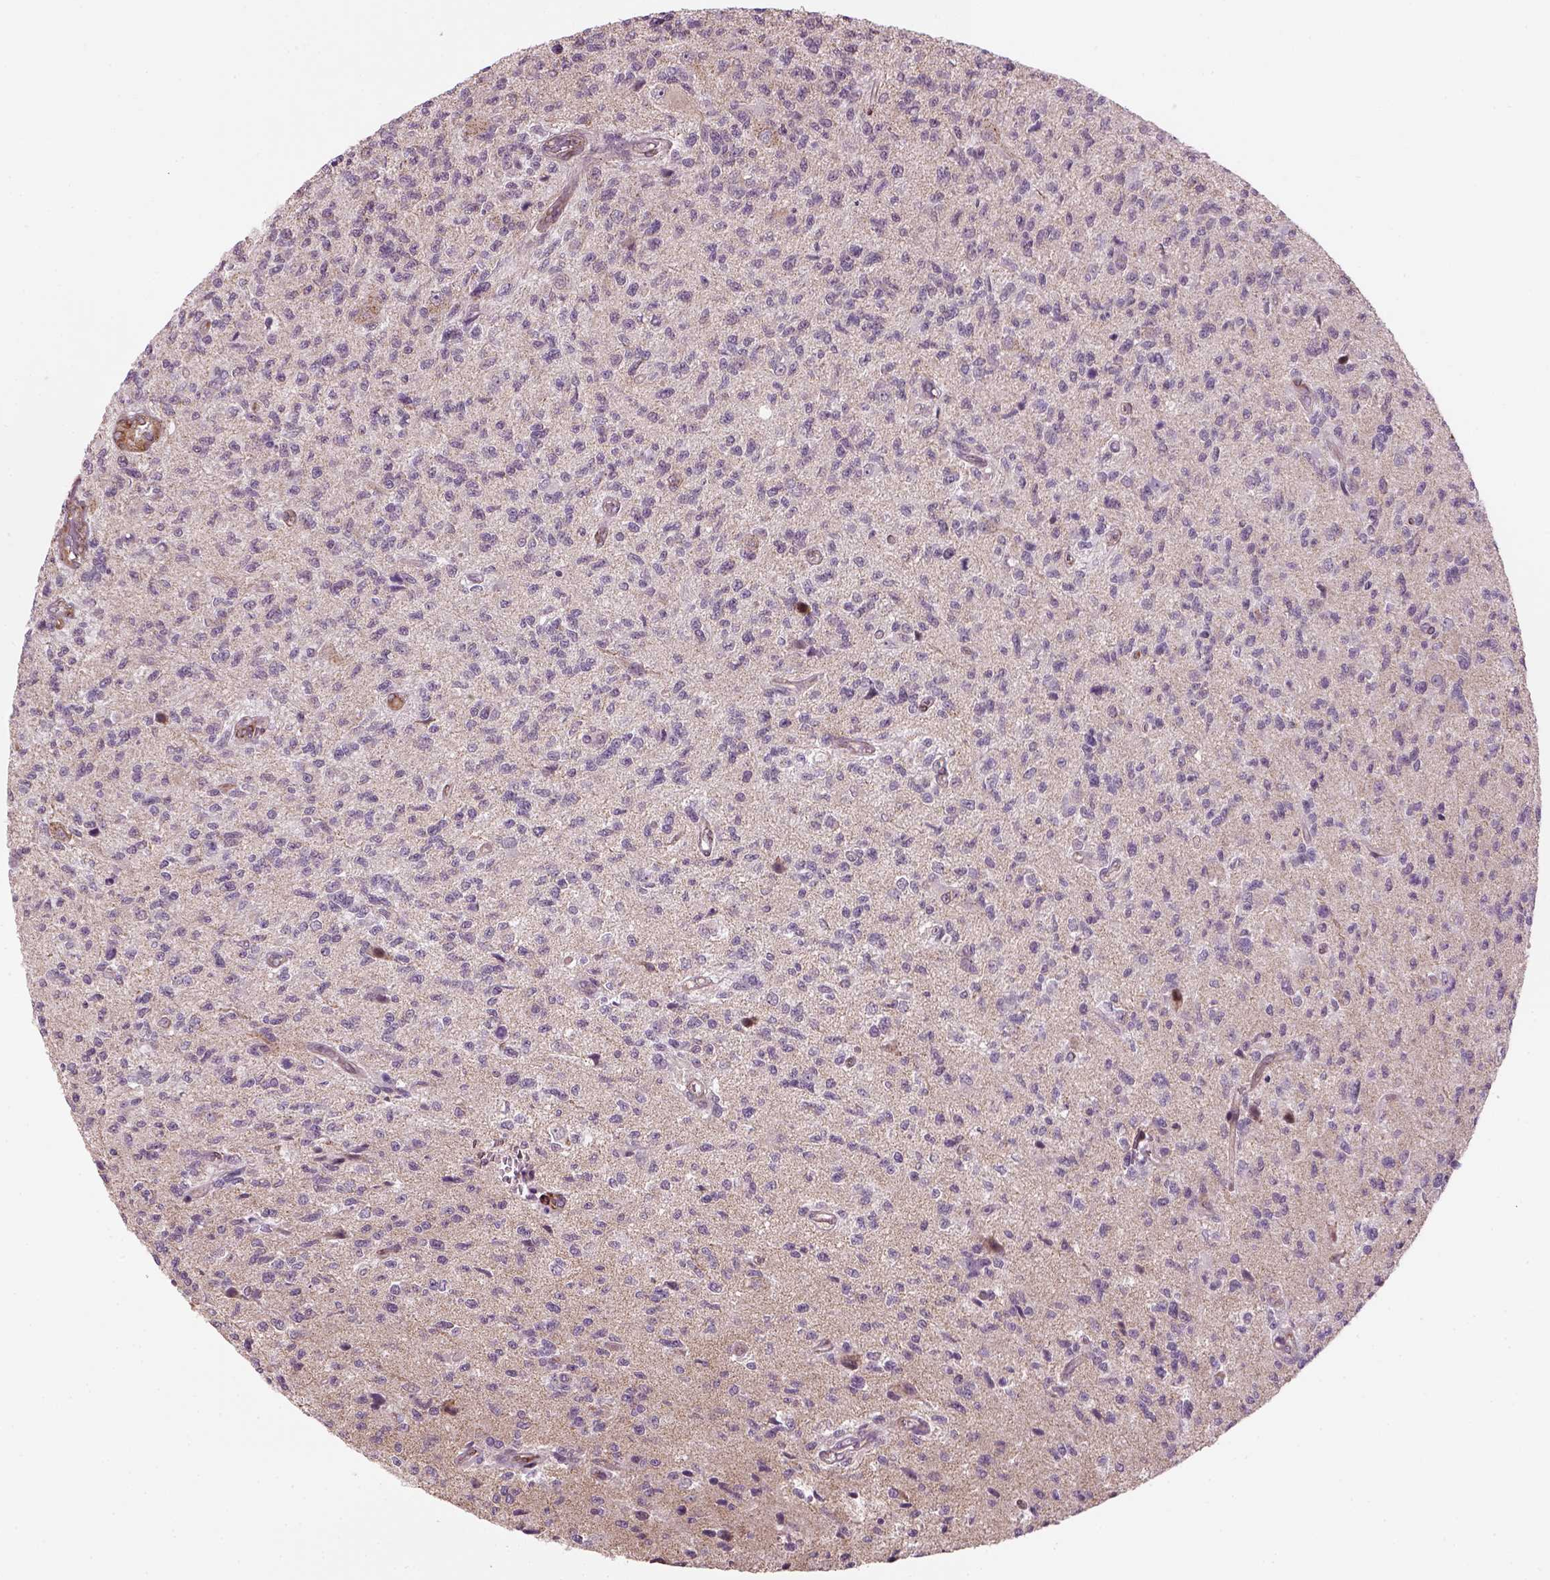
{"staining": {"intensity": "negative", "quantity": "none", "location": "none"}, "tissue": "glioma", "cell_type": "Tumor cells", "image_type": "cancer", "snomed": [{"axis": "morphology", "description": "Glioma, malignant, High grade"}, {"axis": "topography", "description": "Brain"}], "caption": "An IHC image of malignant glioma (high-grade) is shown. There is no staining in tumor cells of malignant glioma (high-grade). The staining was performed using DAB to visualize the protein expression in brown, while the nuclei were stained in blue with hematoxylin (Magnification: 20x).", "gene": "XK", "patient": {"sex": "male", "age": 56}}